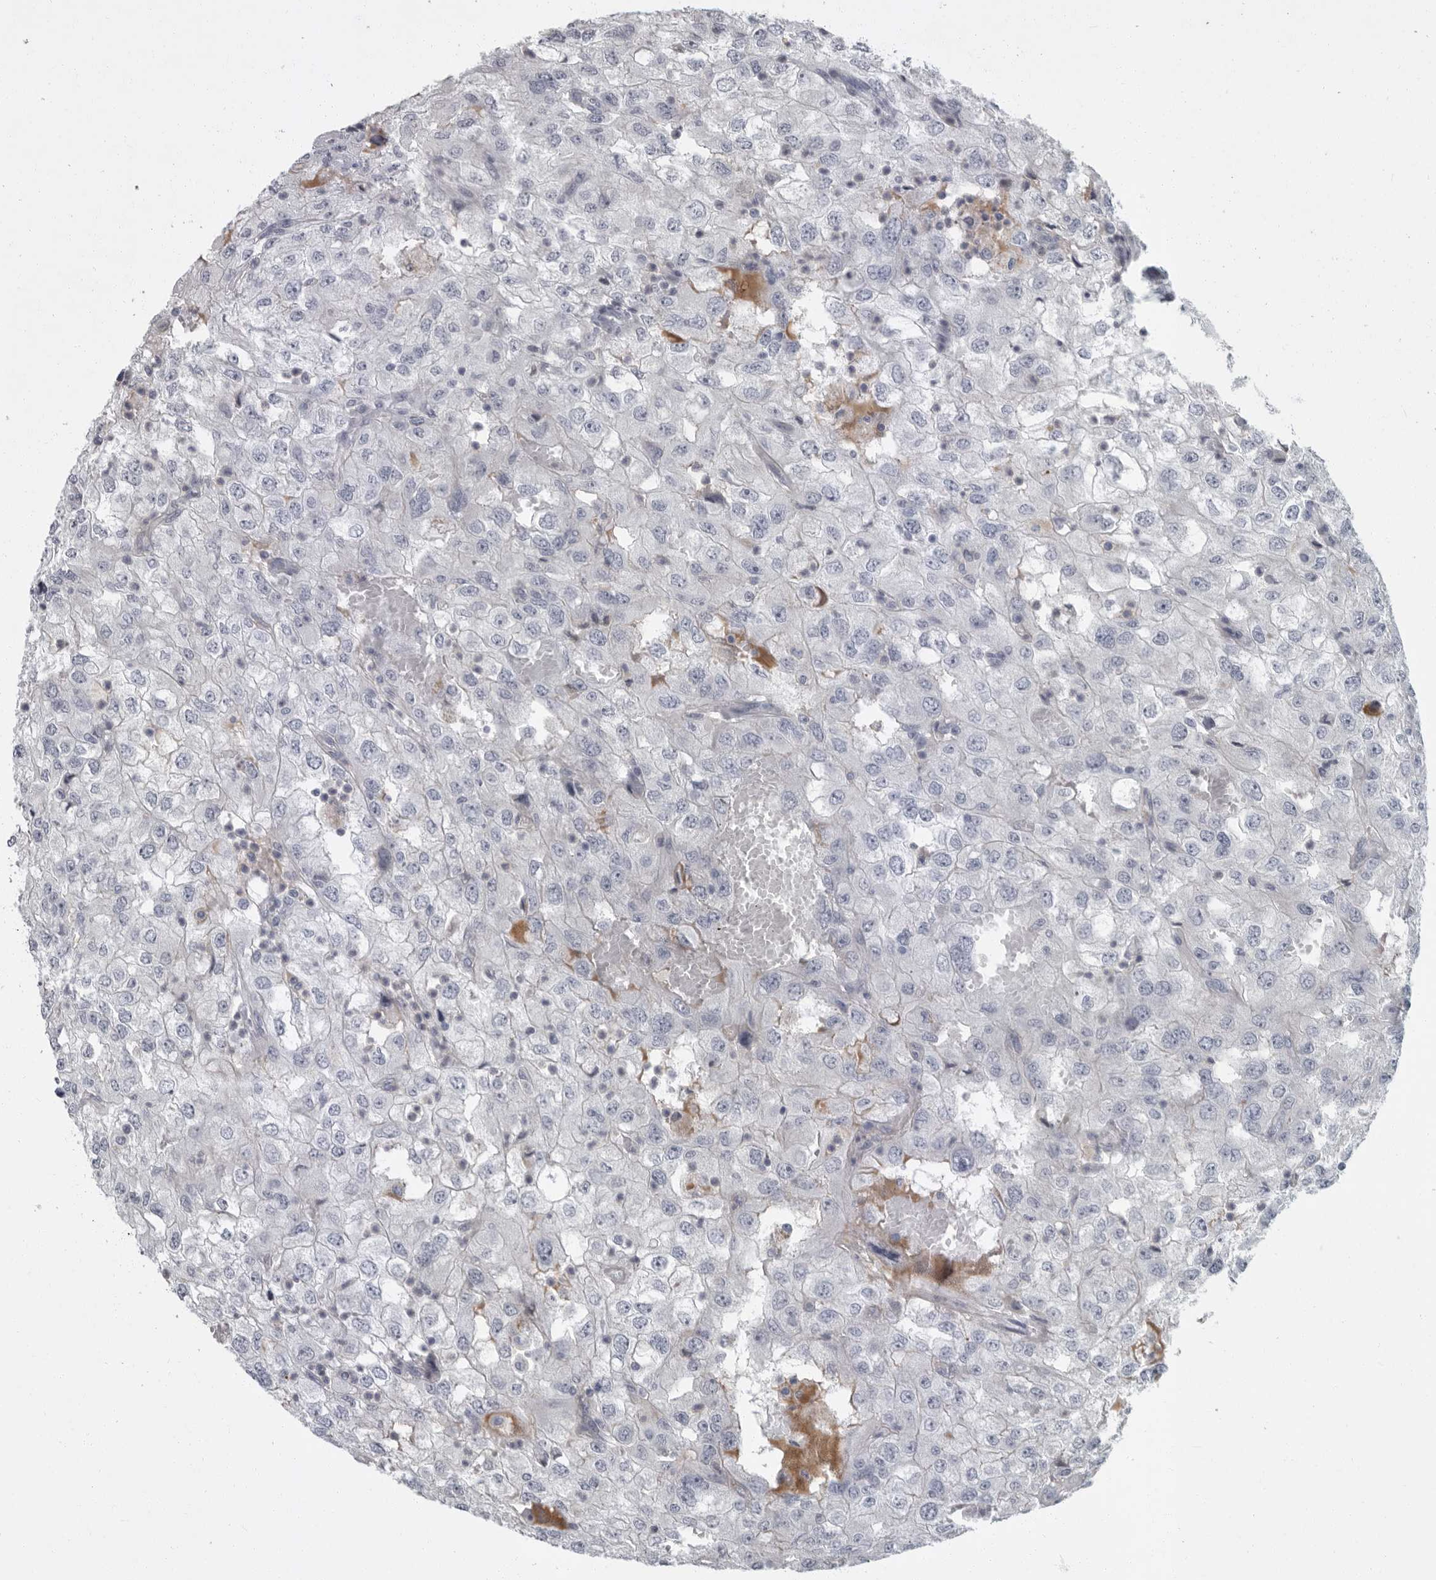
{"staining": {"intensity": "negative", "quantity": "none", "location": "none"}, "tissue": "renal cancer", "cell_type": "Tumor cells", "image_type": "cancer", "snomed": [{"axis": "morphology", "description": "Adenocarcinoma, NOS"}, {"axis": "topography", "description": "Kidney"}], "caption": "The micrograph exhibits no significant expression in tumor cells of adenocarcinoma (renal). (Brightfield microscopy of DAB IHC at high magnification).", "gene": "SLC25A39", "patient": {"sex": "female", "age": 54}}